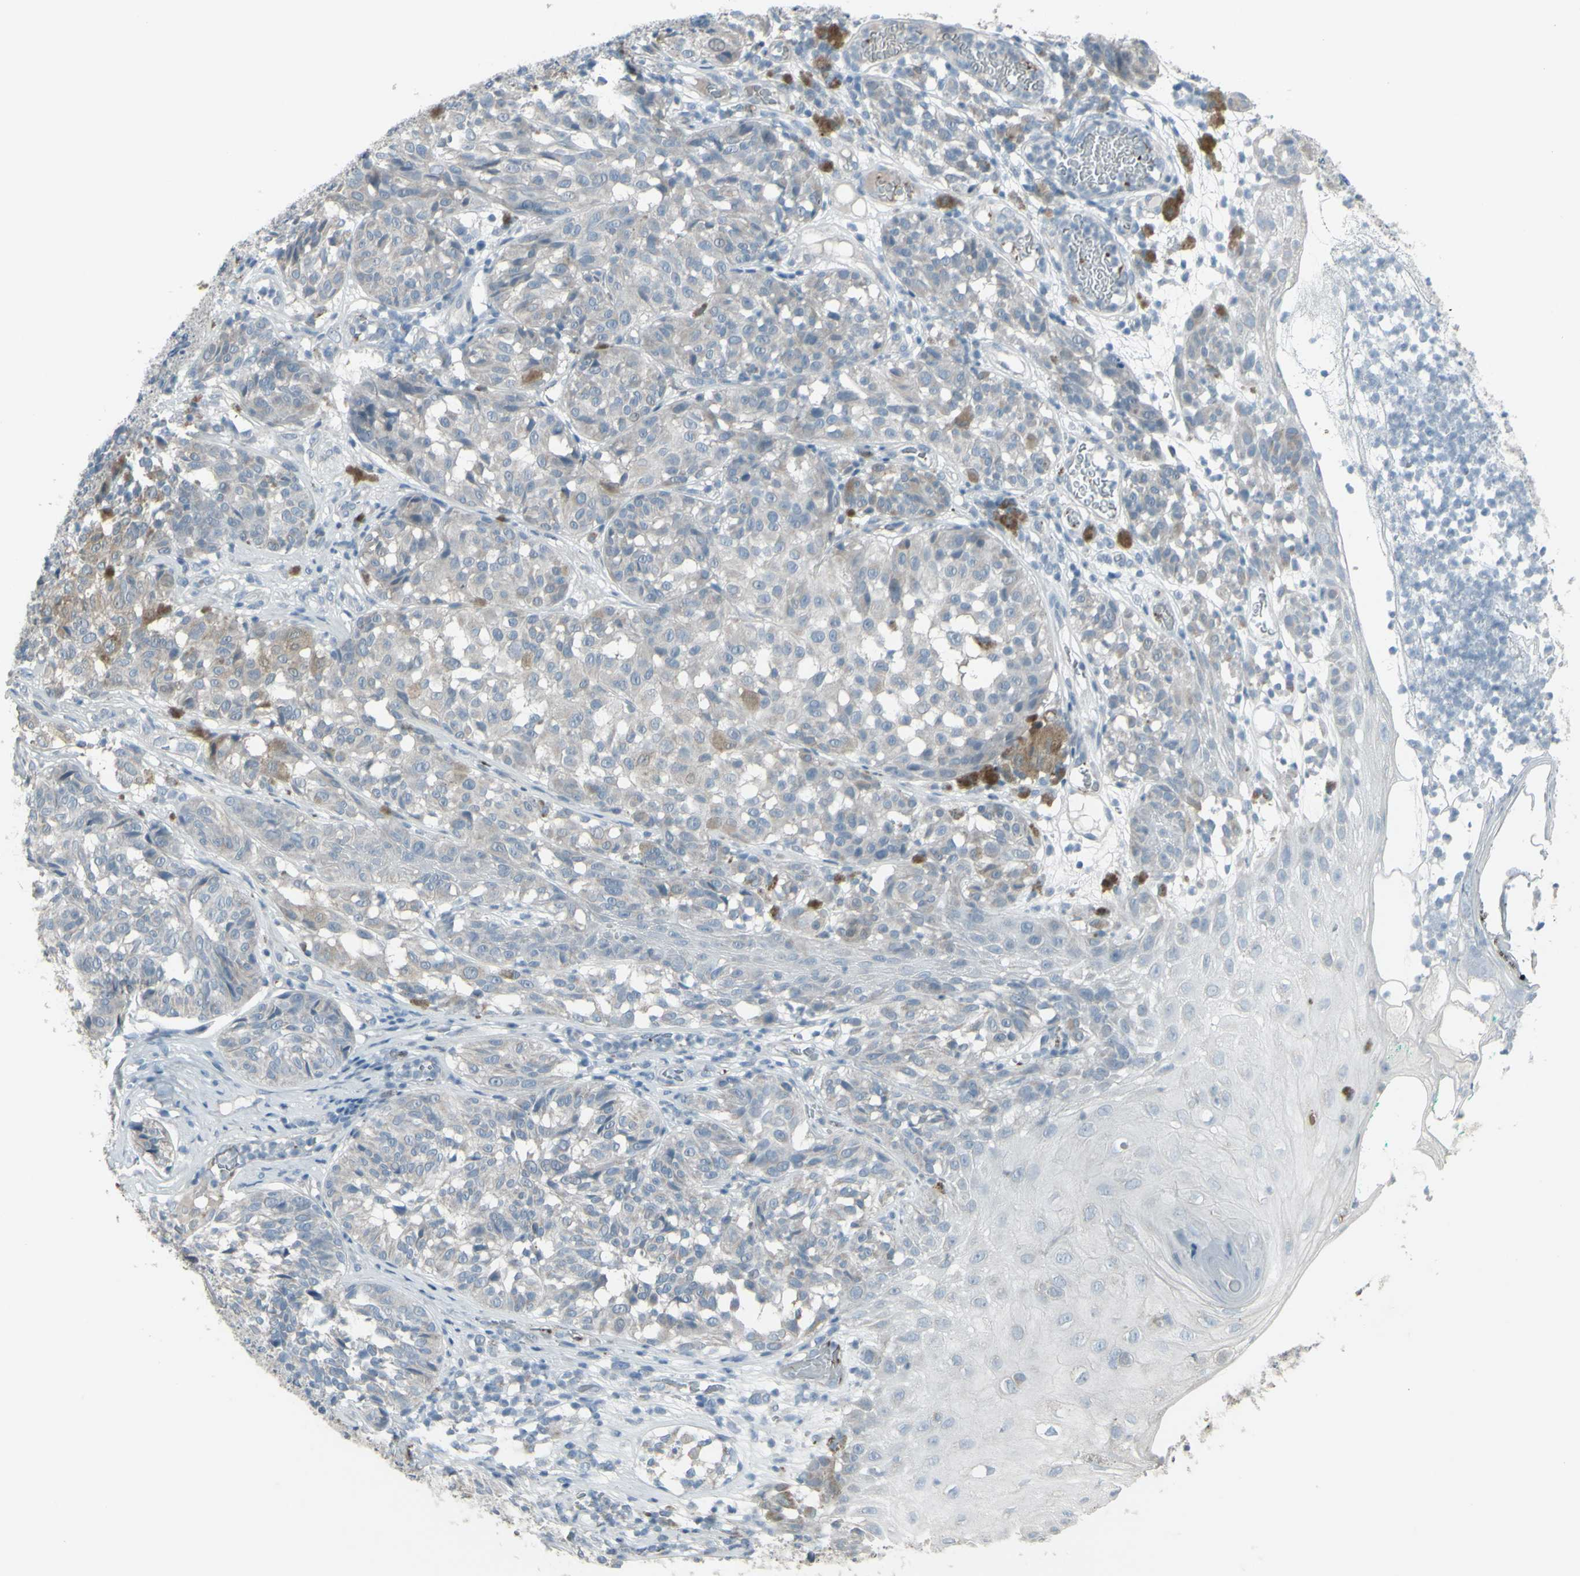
{"staining": {"intensity": "weak", "quantity": "<25%", "location": "cytoplasmic/membranous"}, "tissue": "melanoma", "cell_type": "Tumor cells", "image_type": "cancer", "snomed": [{"axis": "morphology", "description": "Malignant melanoma, NOS"}, {"axis": "topography", "description": "Skin"}], "caption": "A histopathology image of human malignant melanoma is negative for staining in tumor cells.", "gene": "CD79B", "patient": {"sex": "female", "age": 46}}